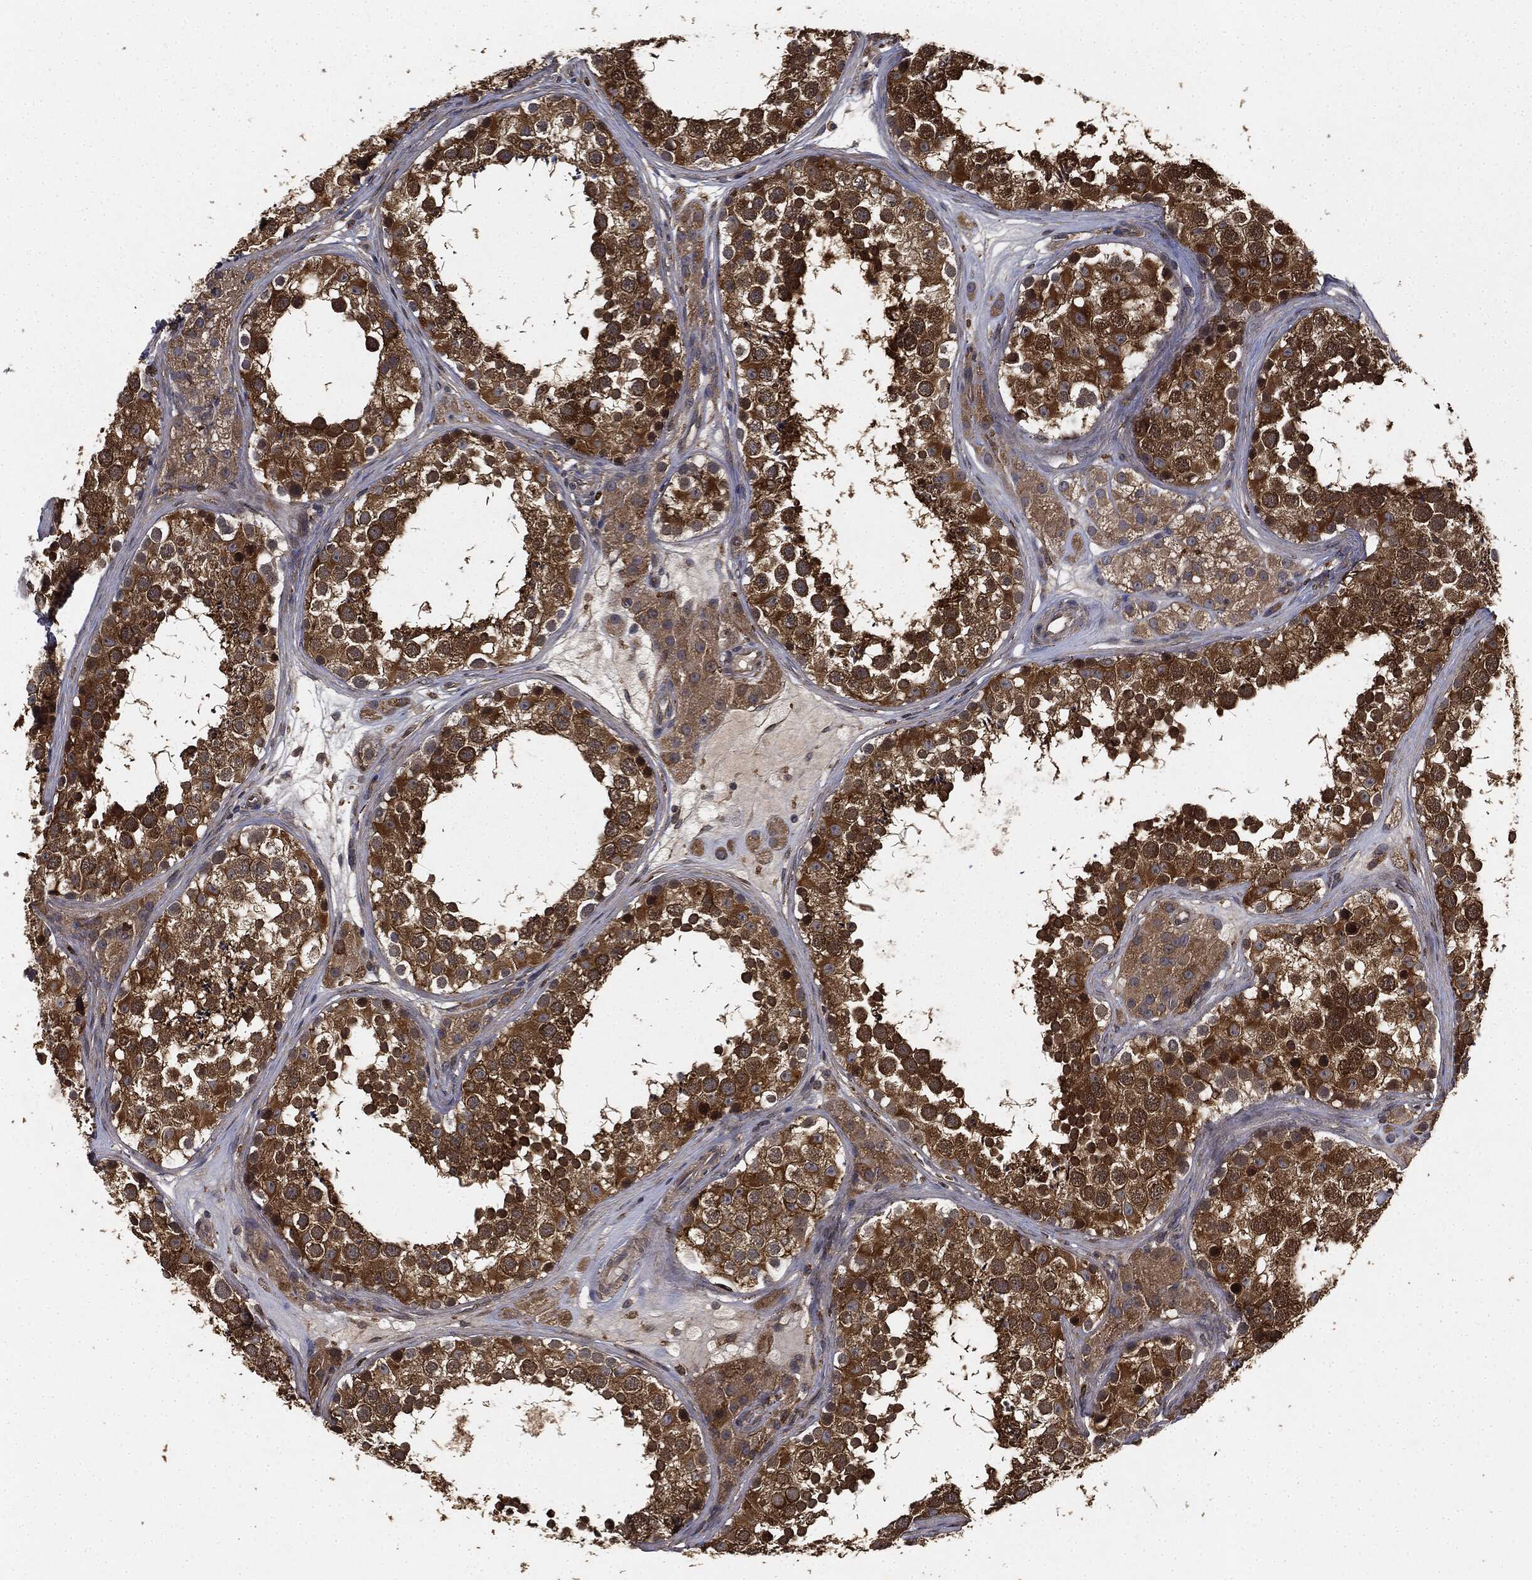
{"staining": {"intensity": "strong", "quantity": ">75%", "location": "cytoplasmic/membranous"}, "tissue": "testis", "cell_type": "Cells in seminiferous ducts", "image_type": "normal", "snomed": [{"axis": "morphology", "description": "Normal tissue, NOS"}, {"axis": "topography", "description": "Testis"}], "caption": "IHC staining of unremarkable testis, which shows high levels of strong cytoplasmic/membranous staining in approximately >75% of cells in seminiferous ducts indicating strong cytoplasmic/membranous protein positivity. The staining was performed using DAB (3,3'-diaminobenzidine) (brown) for protein detection and nuclei were counterstained in hematoxylin (blue).", "gene": "MIER2", "patient": {"sex": "male", "age": 41}}